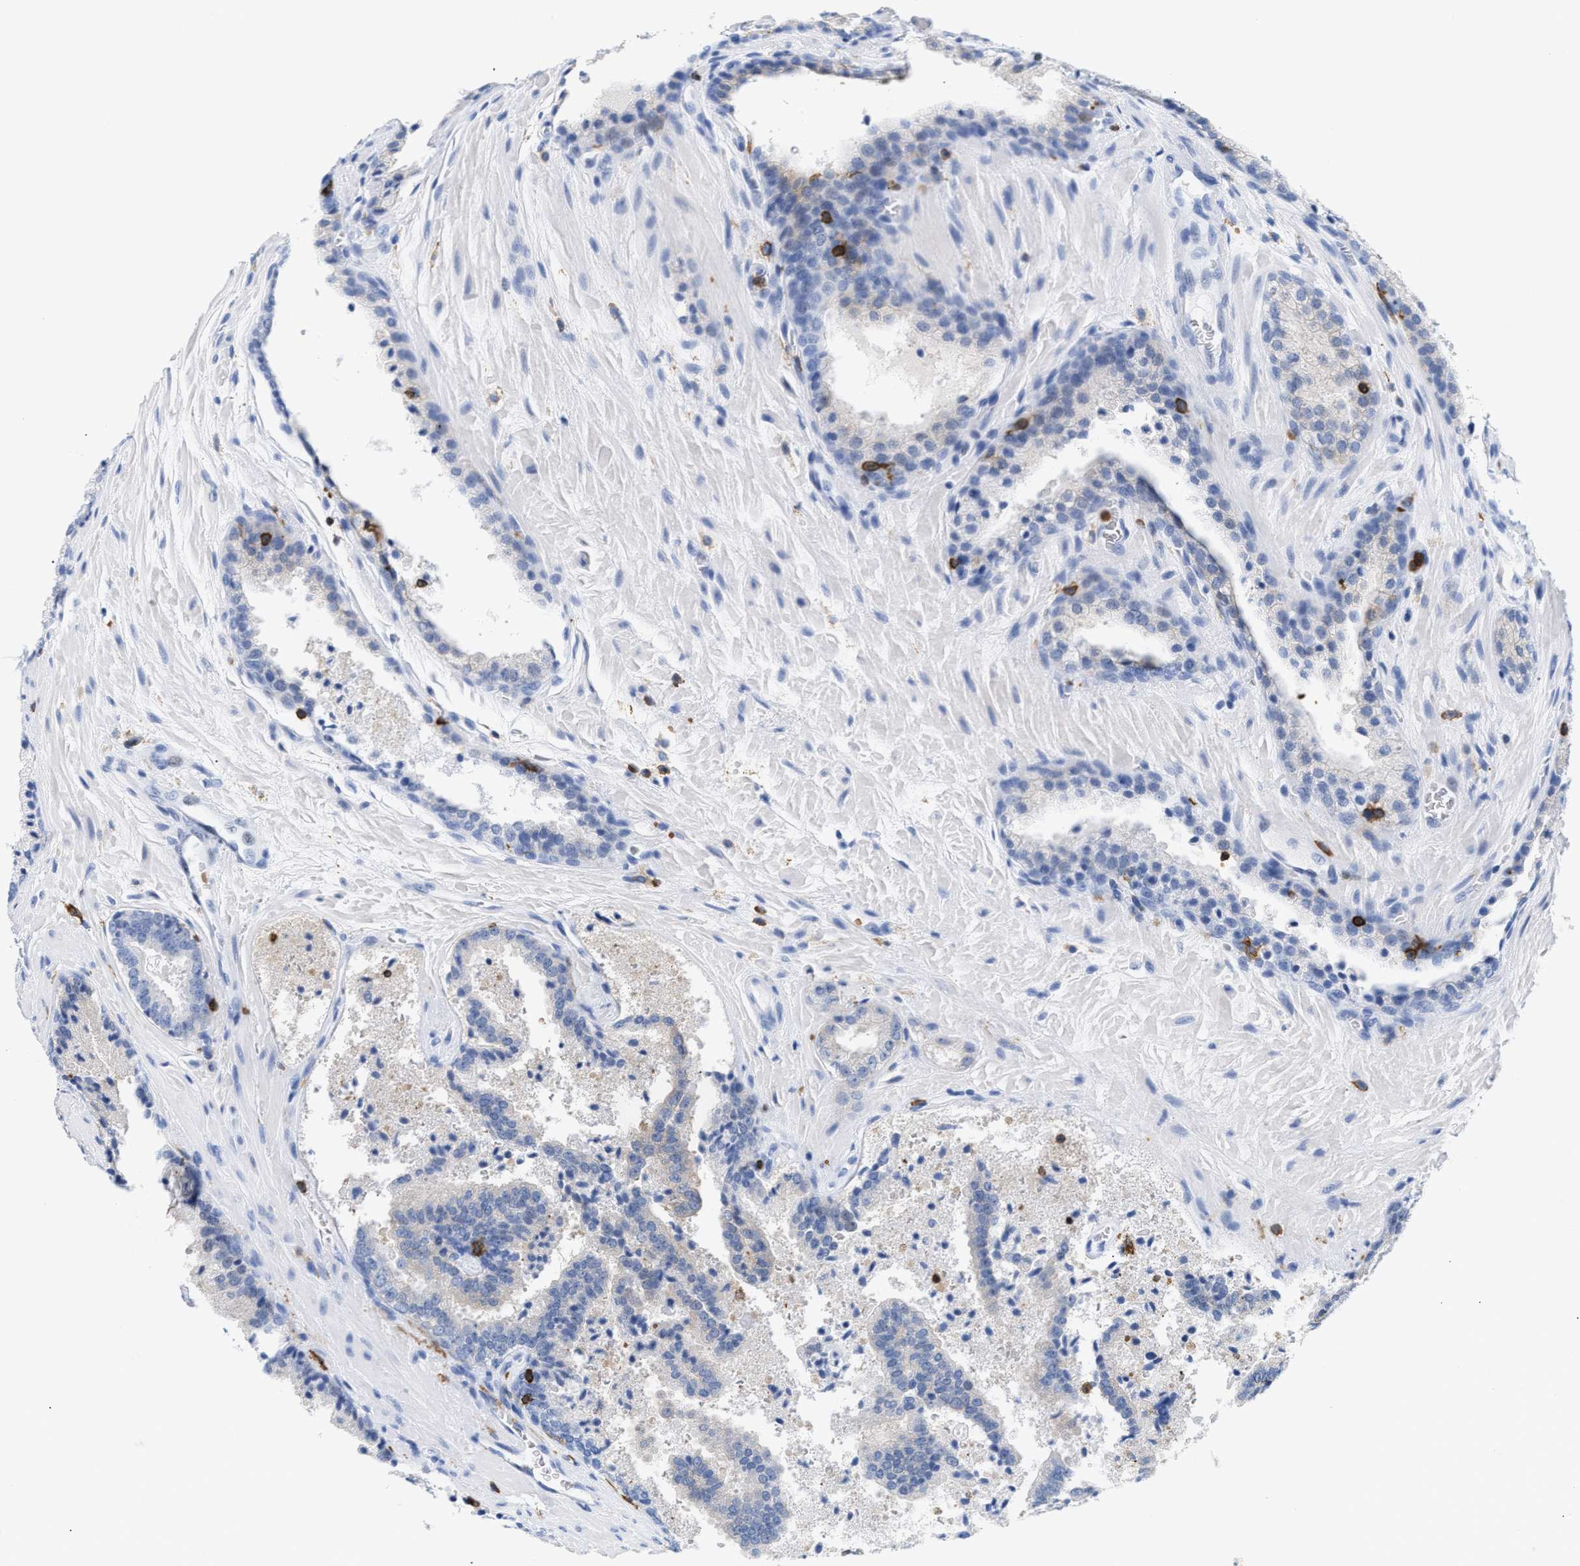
{"staining": {"intensity": "negative", "quantity": "none", "location": "none"}, "tissue": "prostate cancer", "cell_type": "Tumor cells", "image_type": "cancer", "snomed": [{"axis": "morphology", "description": "Adenocarcinoma, High grade"}, {"axis": "topography", "description": "Prostate"}], "caption": "DAB (3,3'-diaminobenzidine) immunohistochemical staining of human prostate high-grade adenocarcinoma shows no significant expression in tumor cells.", "gene": "LCP1", "patient": {"sex": "male", "age": 65}}